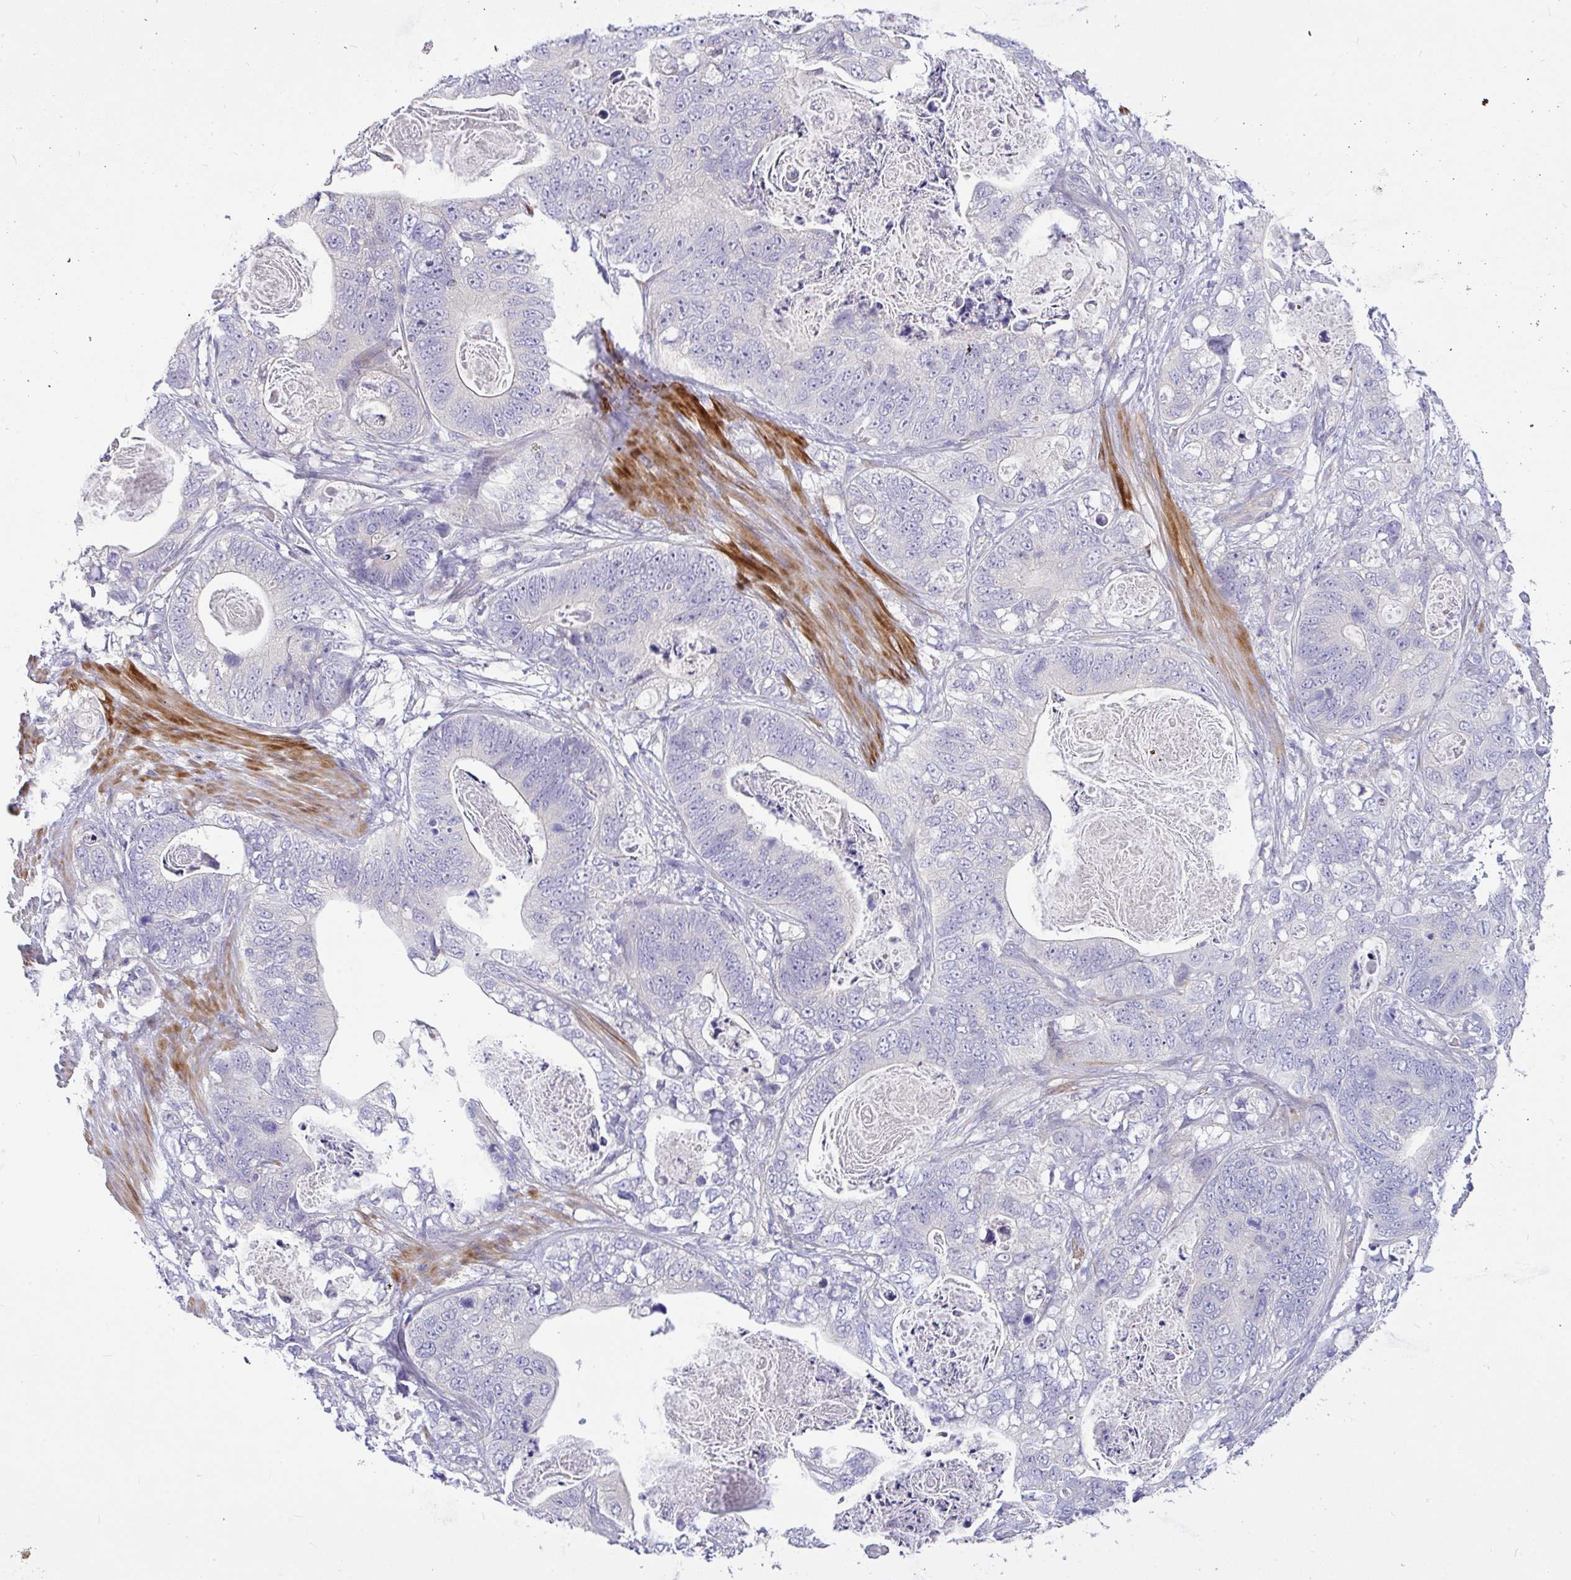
{"staining": {"intensity": "negative", "quantity": "none", "location": "none"}, "tissue": "stomach cancer", "cell_type": "Tumor cells", "image_type": "cancer", "snomed": [{"axis": "morphology", "description": "Normal tissue, NOS"}, {"axis": "morphology", "description": "Adenocarcinoma, NOS"}, {"axis": "topography", "description": "Stomach"}], "caption": "Image shows no significant protein expression in tumor cells of adenocarcinoma (stomach). (DAB immunohistochemistry, high magnification).", "gene": "MOCS1", "patient": {"sex": "female", "age": 89}}